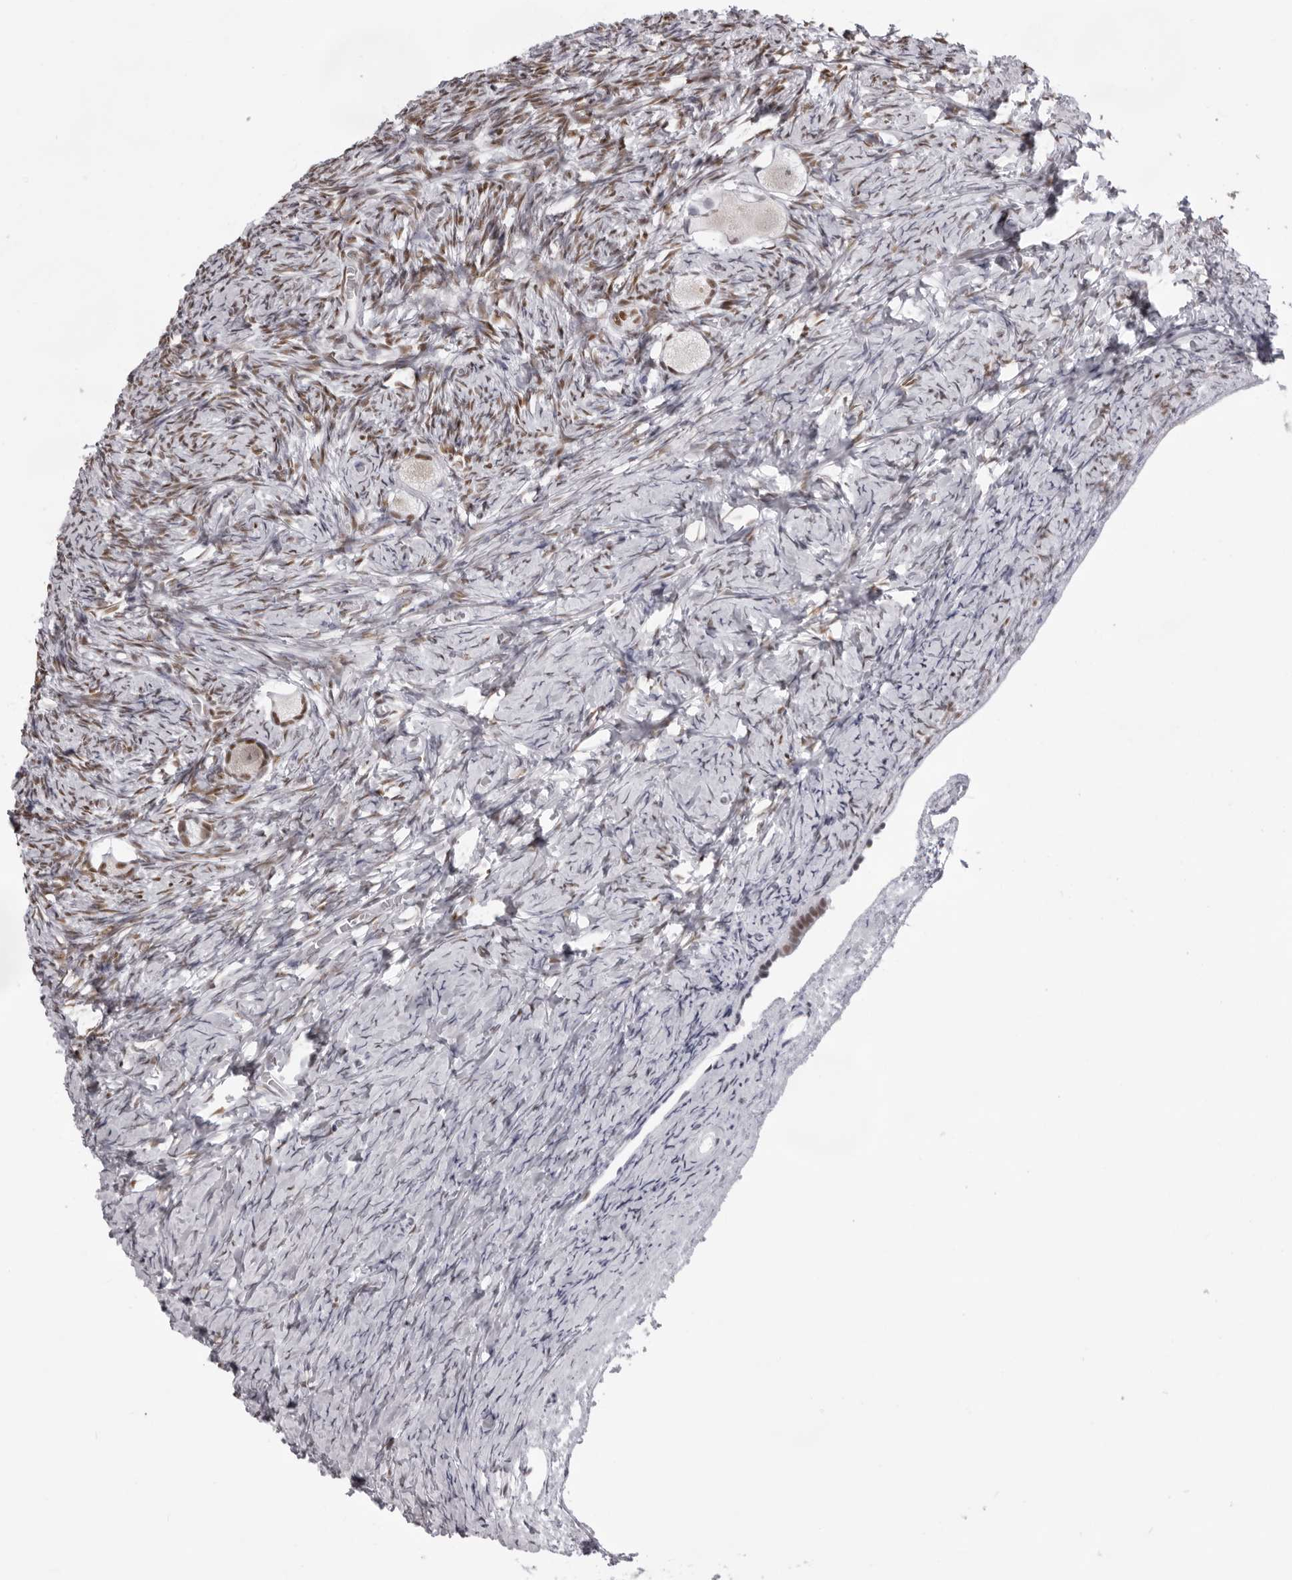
{"staining": {"intensity": "moderate", "quantity": ">75%", "location": "nuclear"}, "tissue": "ovary", "cell_type": "Follicle cells", "image_type": "normal", "snomed": [{"axis": "morphology", "description": "Normal tissue, NOS"}, {"axis": "topography", "description": "Ovary"}], "caption": "Human ovary stained with a brown dye demonstrates moderate nuclear positive positivity in approximately >75% of follicle cells.", "gene": "IRF2BP2", "patient": {"sex": "female", "age": 27}}